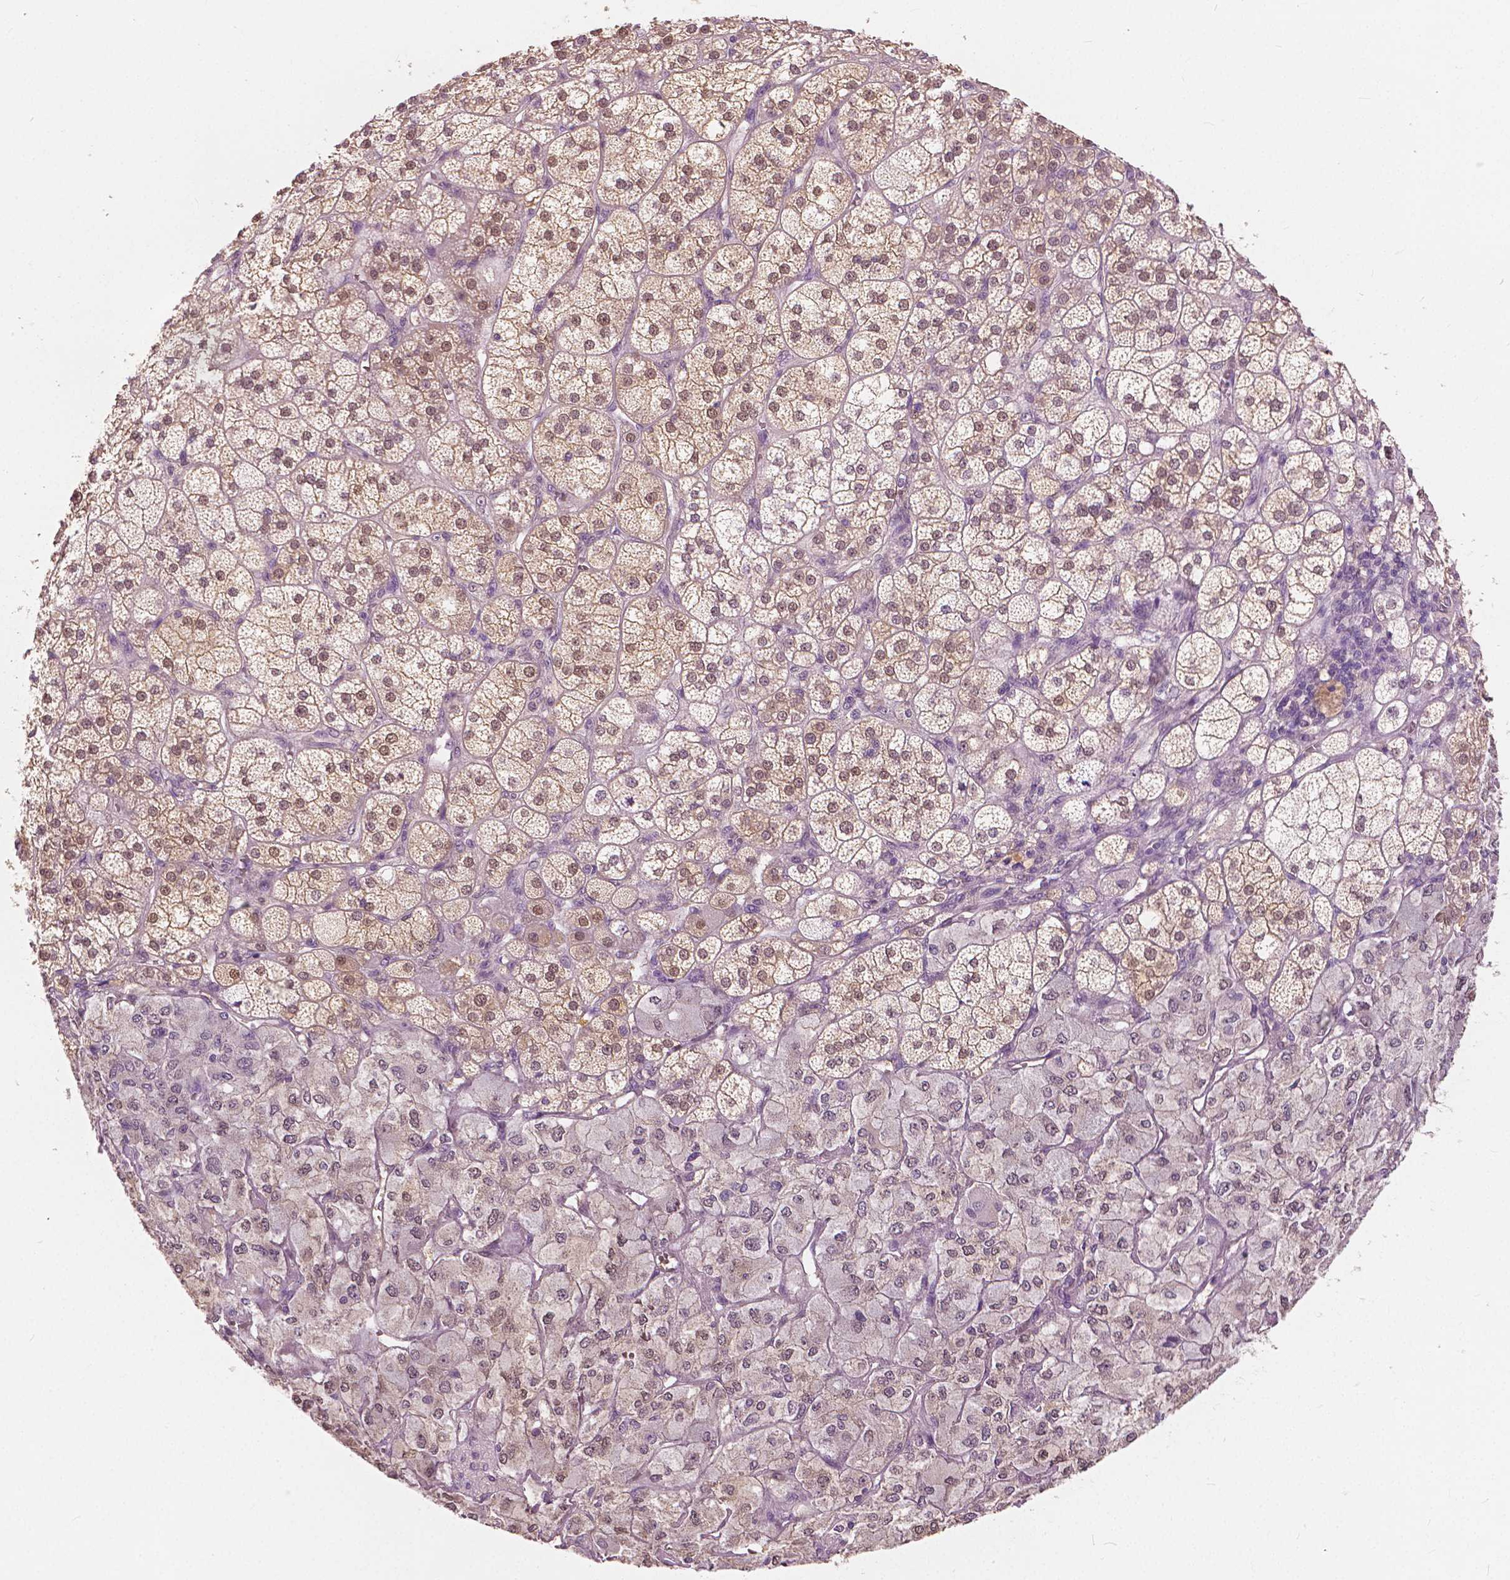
{"staining": {"intensity": "weak", "quantity": ">75%", "location": "cytoplasmic/membranous,nuclear"}, "tissue": "adrenal gland", "cell_type": "Glandular cells", "image_type": "normal", "snomed": [{"axis": "morphology", "description": "Normal tissue, NOS"}, {"axis": "topography", "description": "Adrenal gland"}], "caption": "Immunohistochemistry micrograph of normal adrenal gland stained for a protein (brown), which exhibits low levels of weak cytoplasmic/membranous,nuclear staining in approximately >75% of glandular cells.", "gene": "TKFC", "patient": {"sex": "female", "age": 60}}